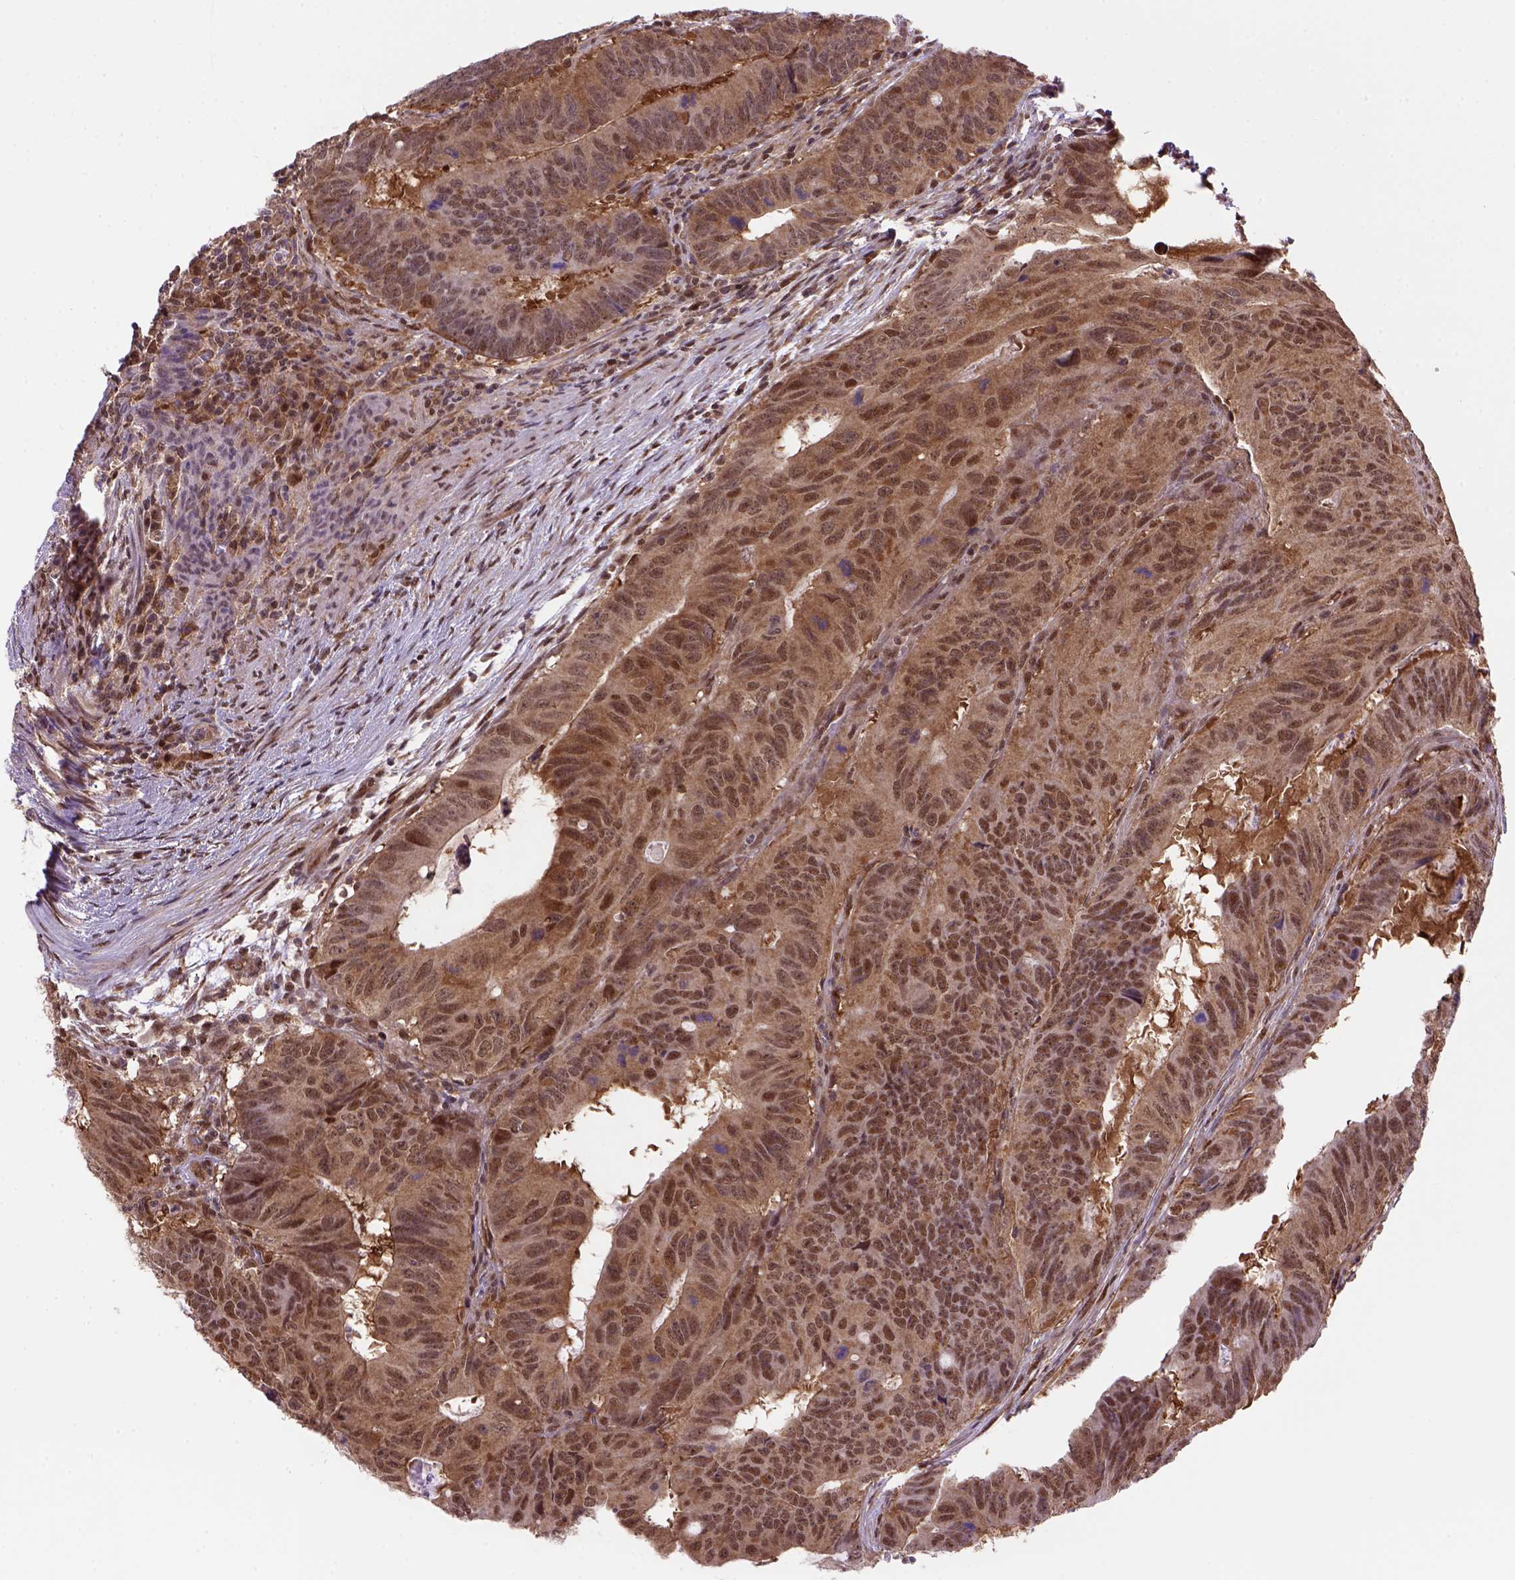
{"staining": {"intensity": "strong", "quantity": ">75%", "location": "cytoplasmic/membranous,nuclear"}, "tissue": "colorectal cancer", "cell_type": "Tumor cells", "image_type": "cancer", "snomed": [{"axis": "morphology", "description": "Adenocarcinoma, NOS"}, {"axis": "topography", "description": "Colon"}], "caption": "Approximately >75% of tumor cells in adenocarcinoma (colorectal) show strong cytoplasmic/membranous and nuclear protein staining as visualized by brown immunohistochemical staining.", "gene": "PSMC2", "patient": {"sex": "male", "age": 79}}